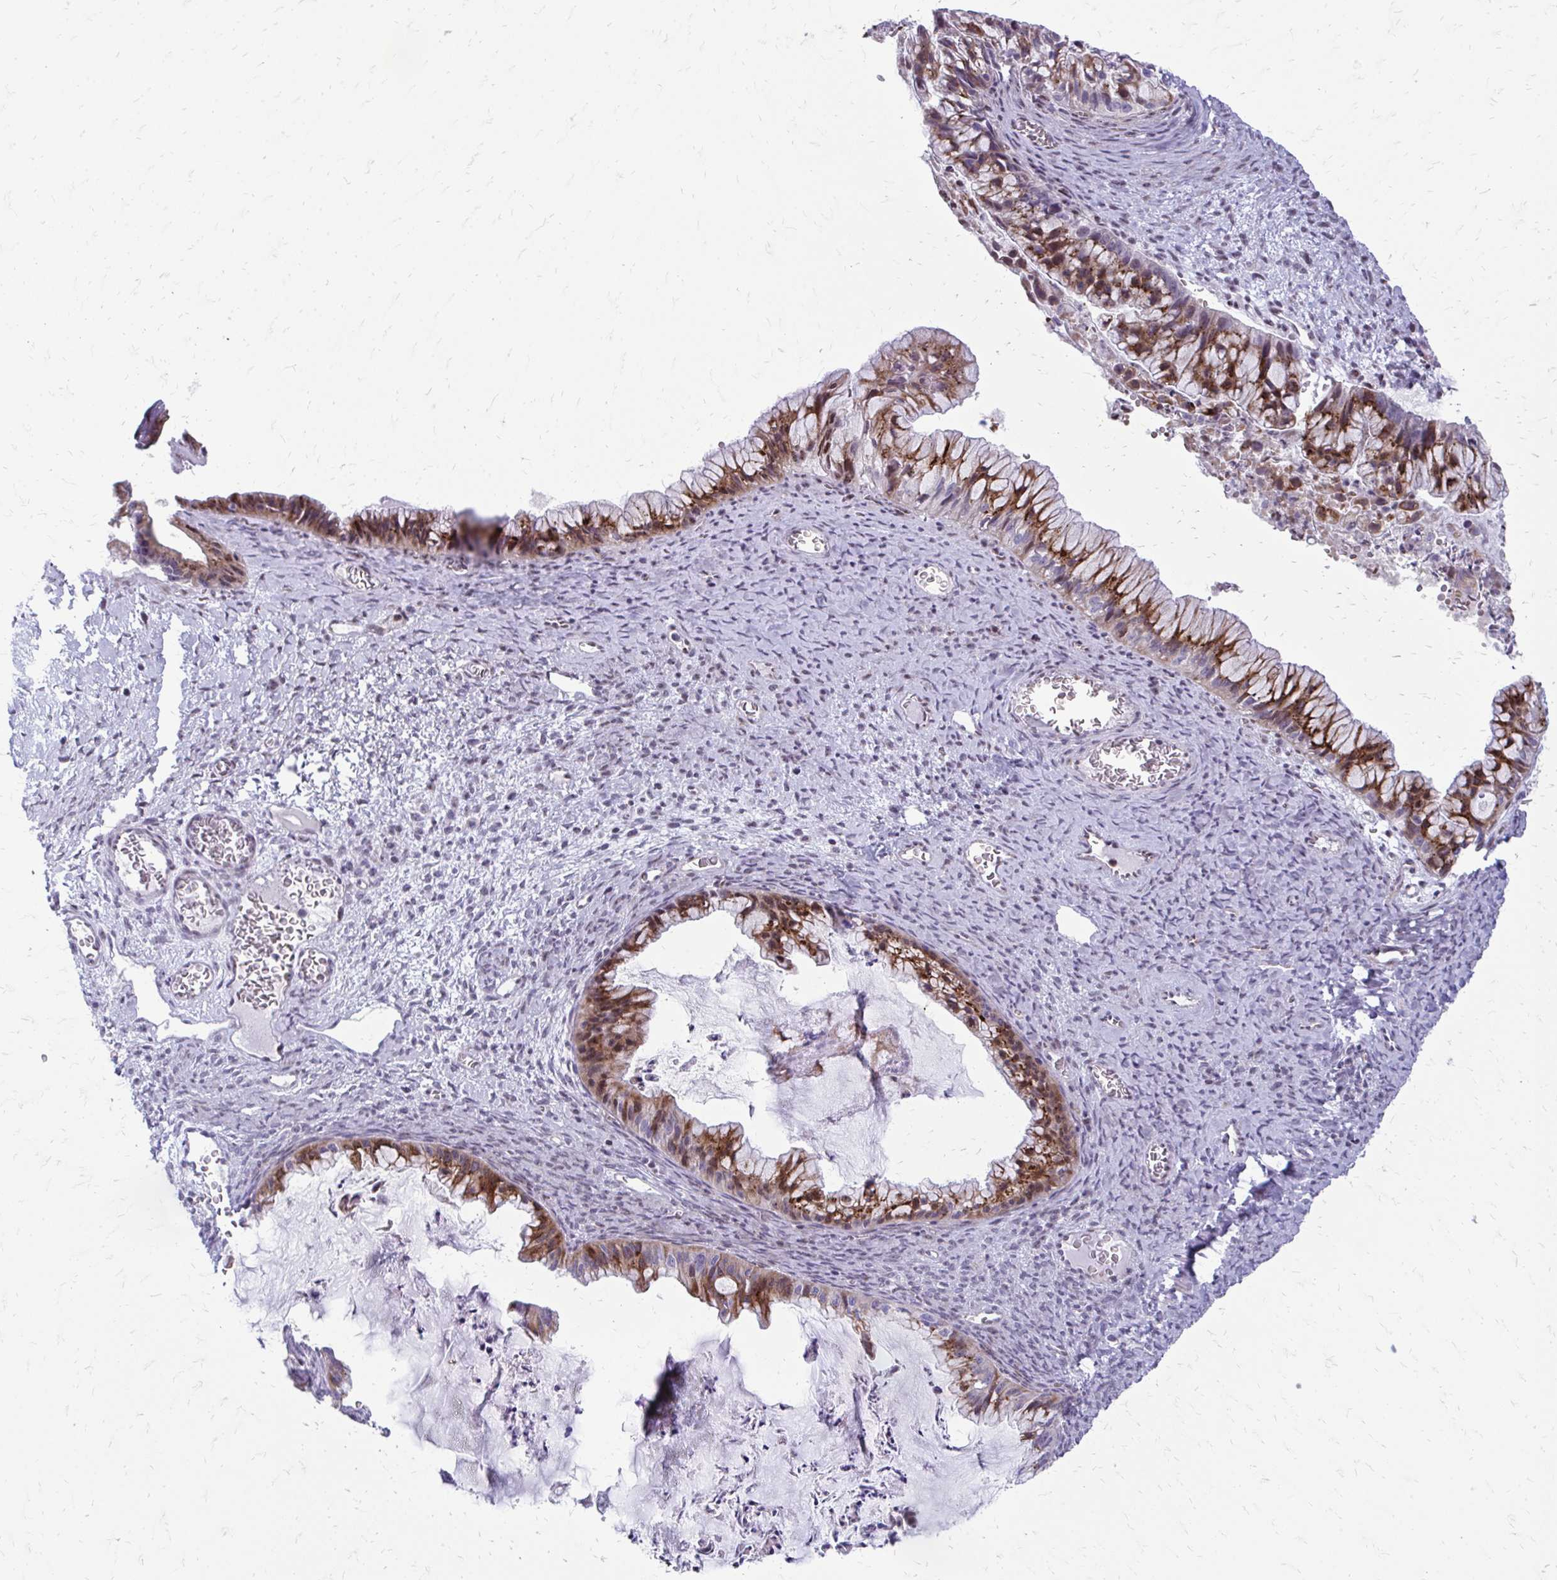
{"staining": {"intensity": "moderate", "quantity": ">75%", "location": "cytoplasmic/membranous"}, "tissue": "ovarian cancer", "cell_type": "Tumor cells", "image_type": "cancer", "snomed": [{"axis": "morphology", "description": "Cystadenocarcinoma, mucinous, NOS"}, {"axis": "topography", "description": "Ovary"}], "caption": "Immunohistochemistry (DAB (3,3'-diaminobenzidine)) staining of human ovarian cancer shows moderate cytoplasmic/membranous protein expression in approximately >75% of tumor cells.", "gene": "FUNDC2", "patient": {"sex": "female", "age": 72}}